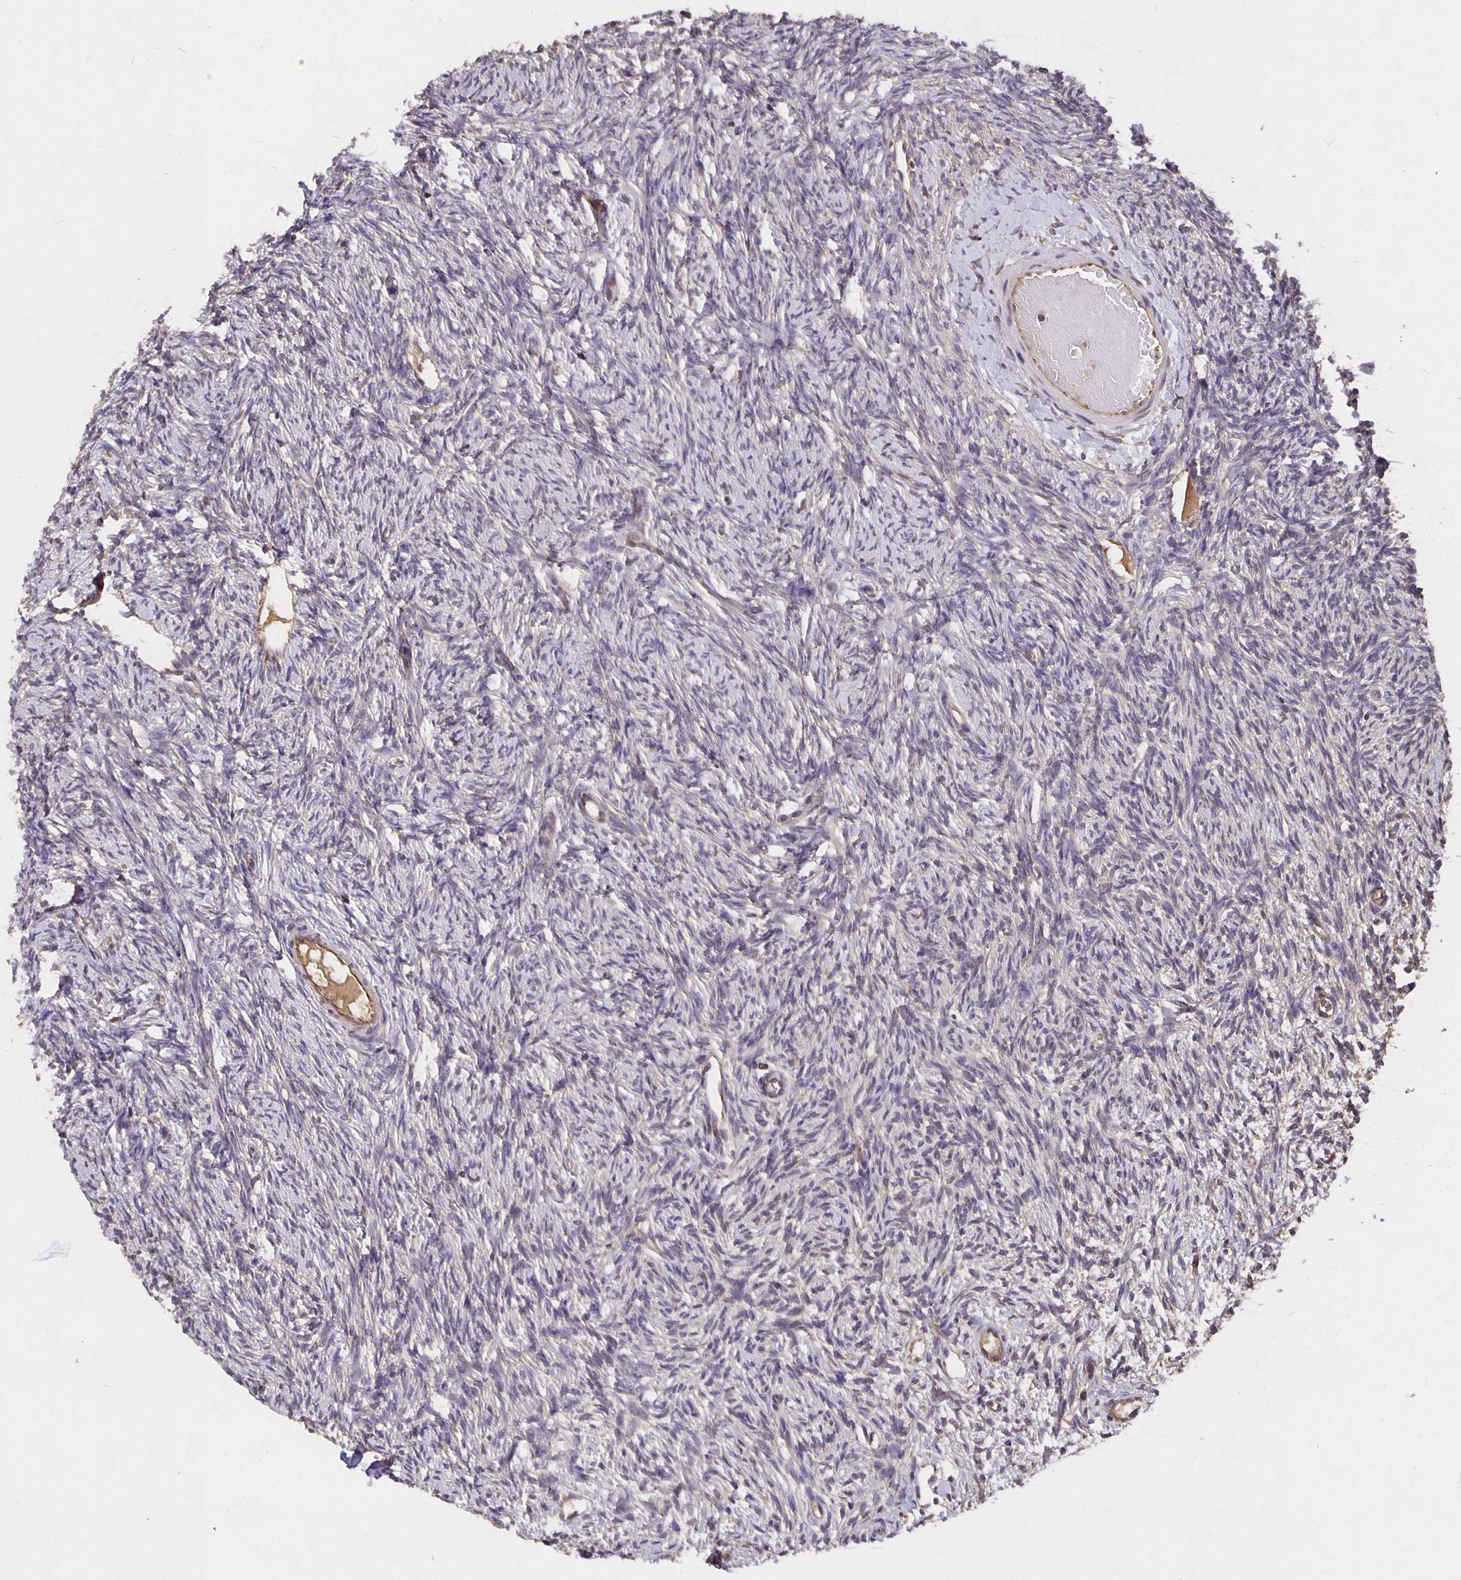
{"staining": {"intensity": "negative", "quantity": "none", "location": "none"}, "tissue": "ovary", "cell_type": "Ovarian stroma cells", "image_type": "normal", "snomed": [{"axis": "morphology", "description": "Normal tissue, NOS"}, {"axis": "topography", "description": "Ovary"}], "caption": "High power microscopy image of an IHC micrograph of unremarkable ovary, revealing no significant expression in ovarian stroma cells.", "gene": "NOG", "patient": {"sex": "female", "age": 33}}